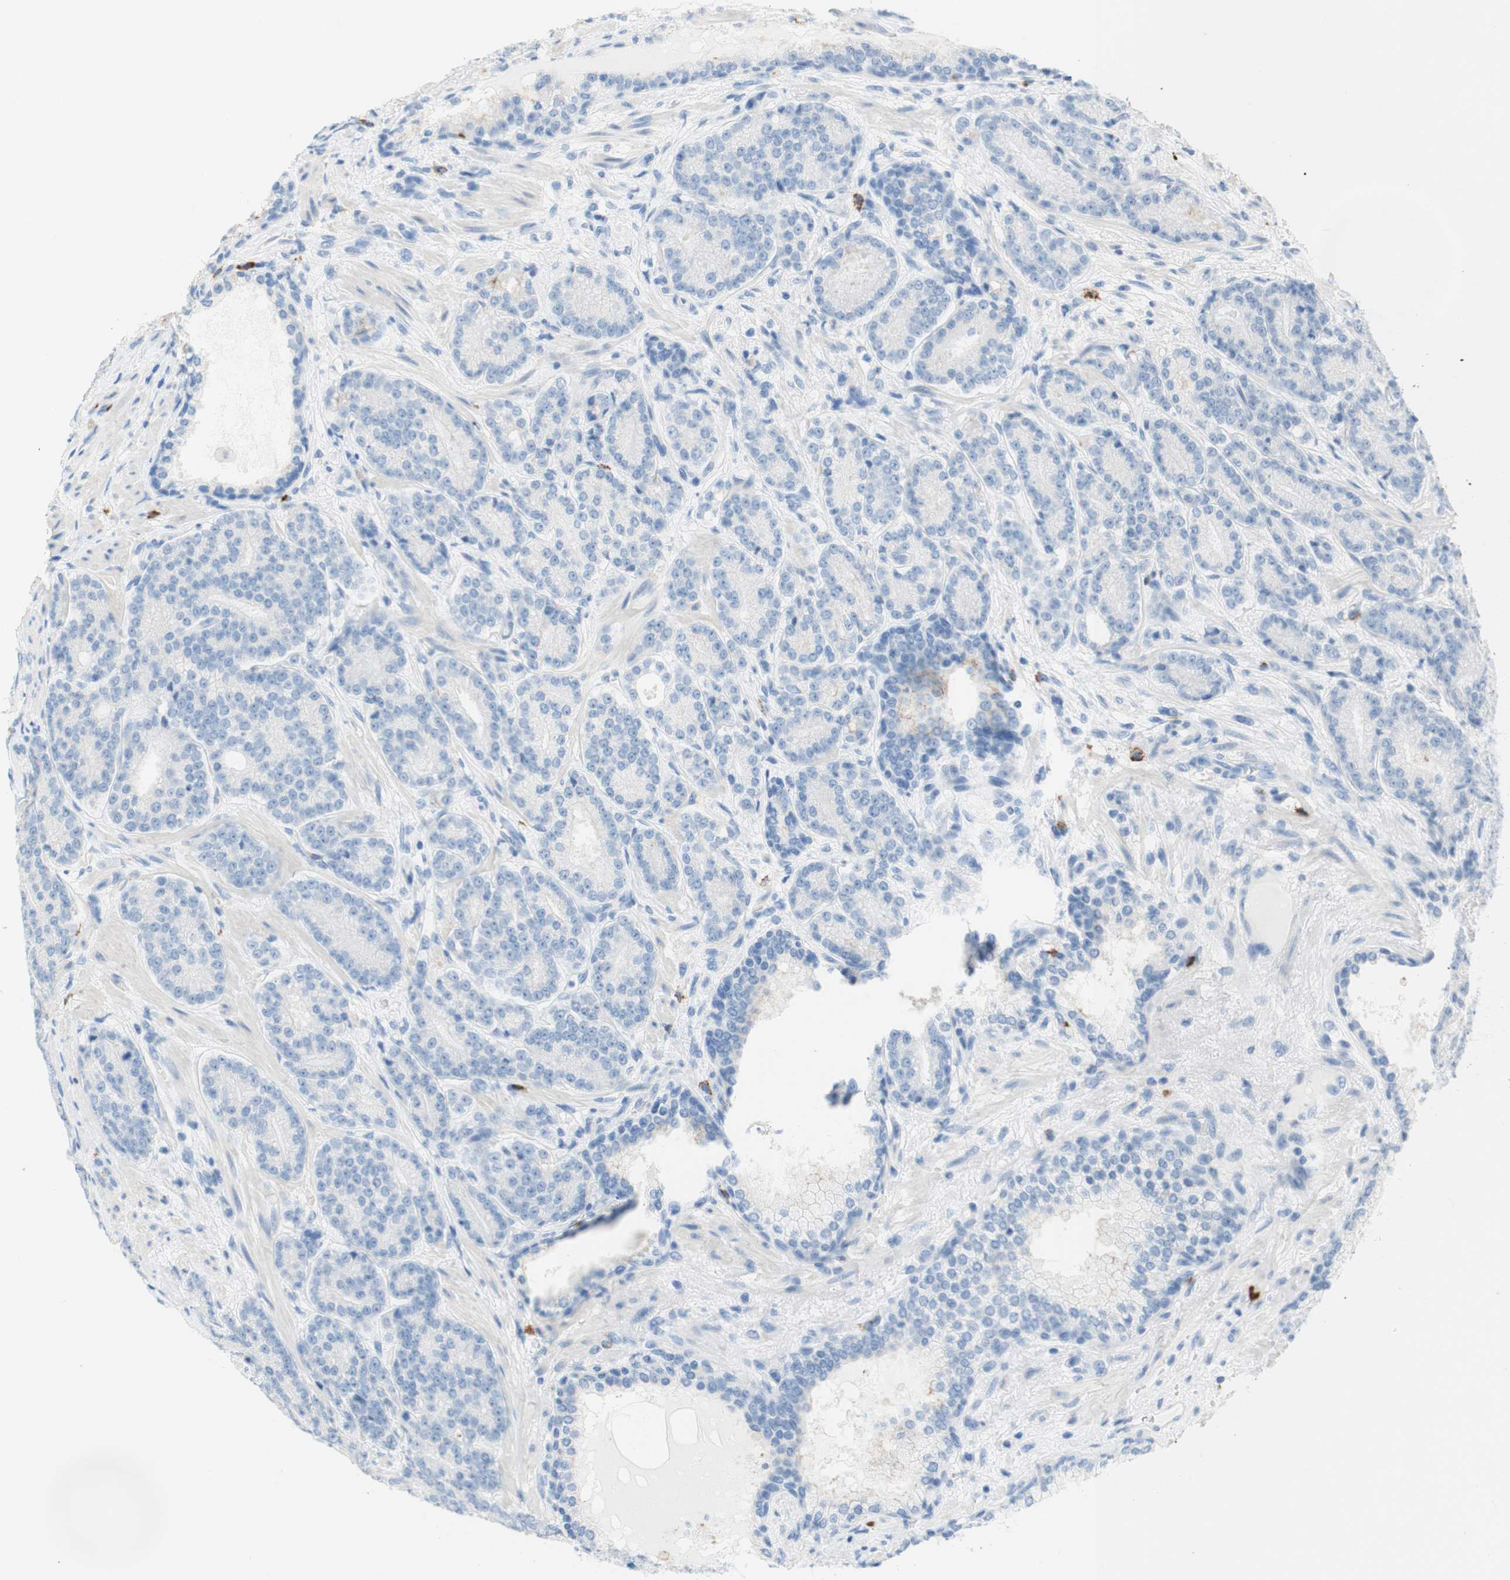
{"staining": {"intensity": "negative", "quantity": "none", "location": "none"}, "tissue": "prostate cancer", "cell_type": "Tumor cells", "image_type": "cancer", "snomed": [{"axis": "morphology", "description": "Adenocarcinoma, High grade"}, {"axis": "topography", "description": "Prostate"}], "caption": "Tumor cells show no significant protein staining in prostate cancer (adenocarcinoma (high-grade)).", "gene": "CEACAM1", "patient": {"sex": "male", "age": 61}}